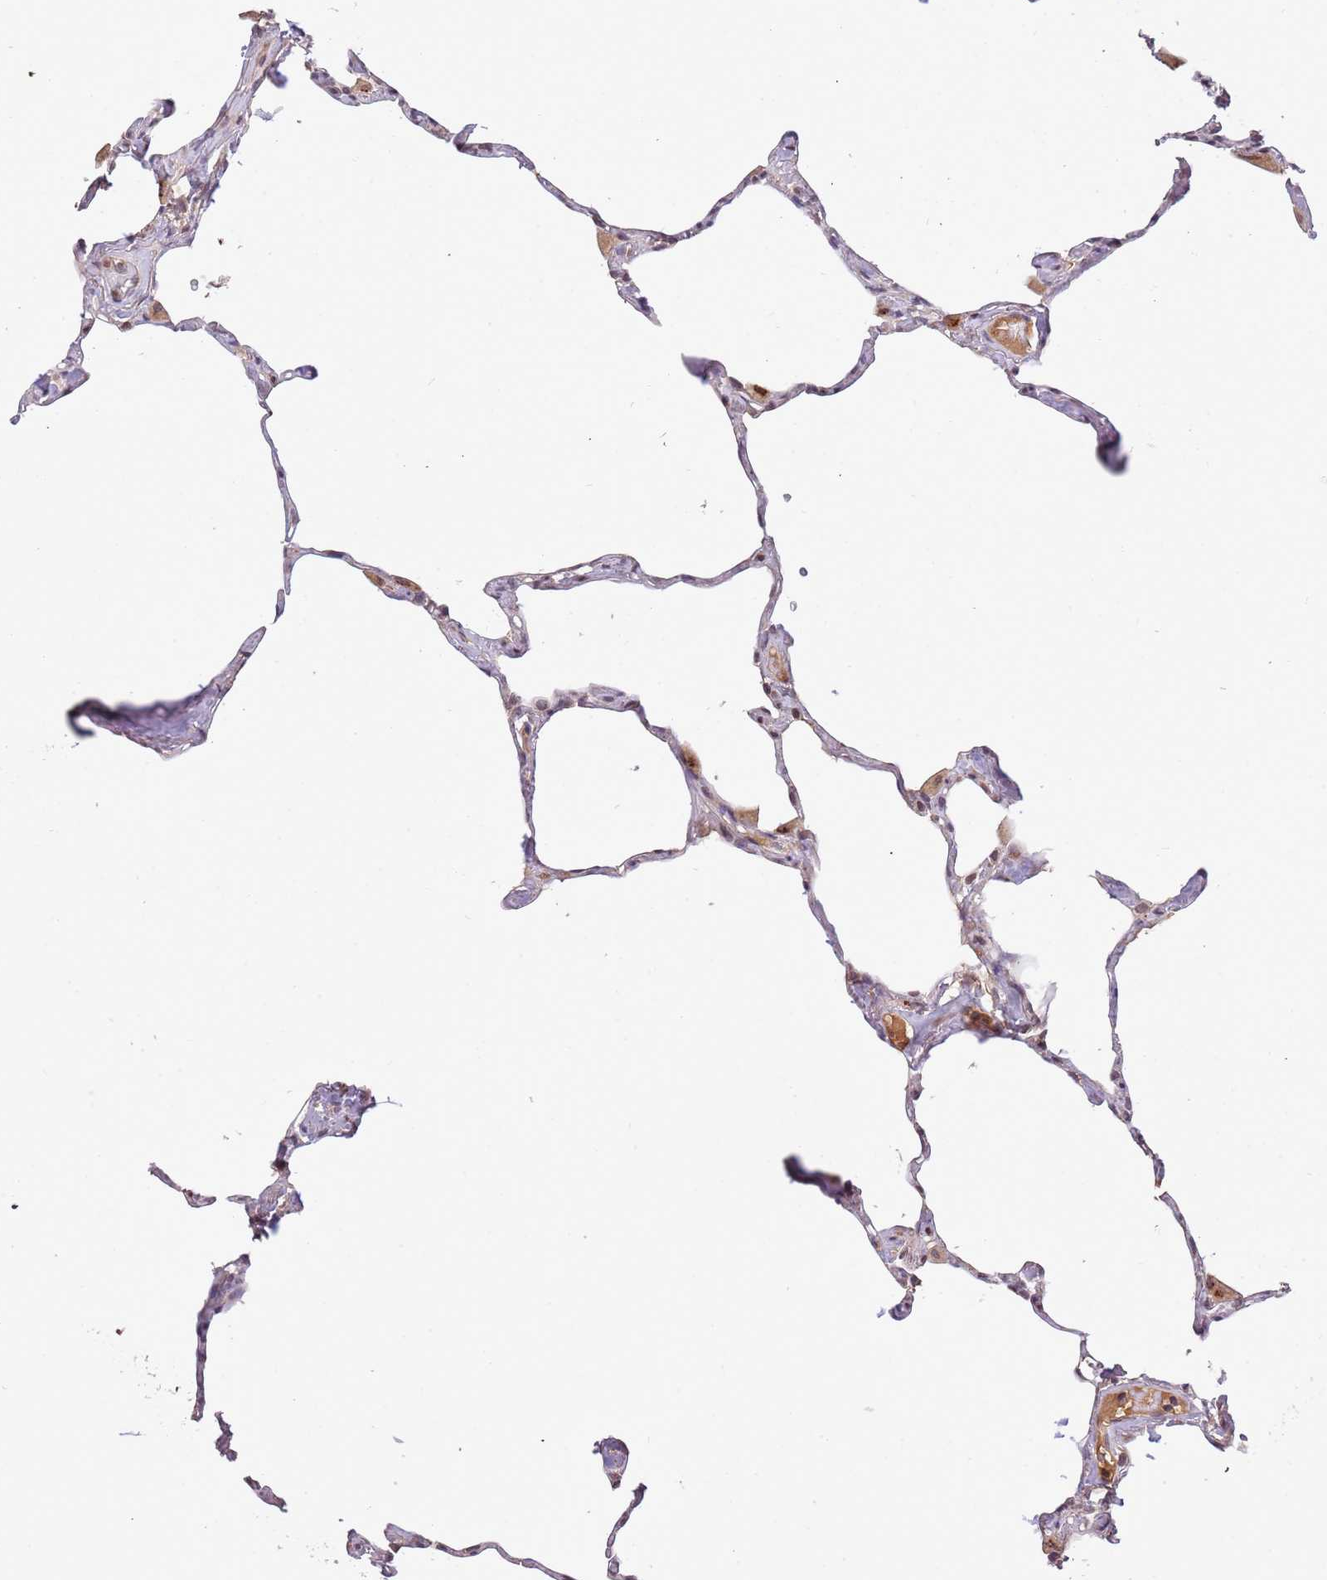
{"staining": {"intensity": "moderate", "quantity": "25%-75%", "location": "nuclear"}, "tissue": "lung", "cell_type": "Alveolar cells", "image_type": "normal", "snomed": [{"axis": "morphology", "description": "Normal tissue, NOS"}, {"axis": "topography", "description": "Lung"}], "caption": "Protein expression analysis of unremarkable human lung reveals moderate nuclear positivity in approximately 25%-75% of alveolar cells. (DAB (3,3'-diaminobenzidine) IHC with brightfield microscopy, high magnification).", "gene": "SAMSN1", "patient": {"sex": "male", "age": 65}}